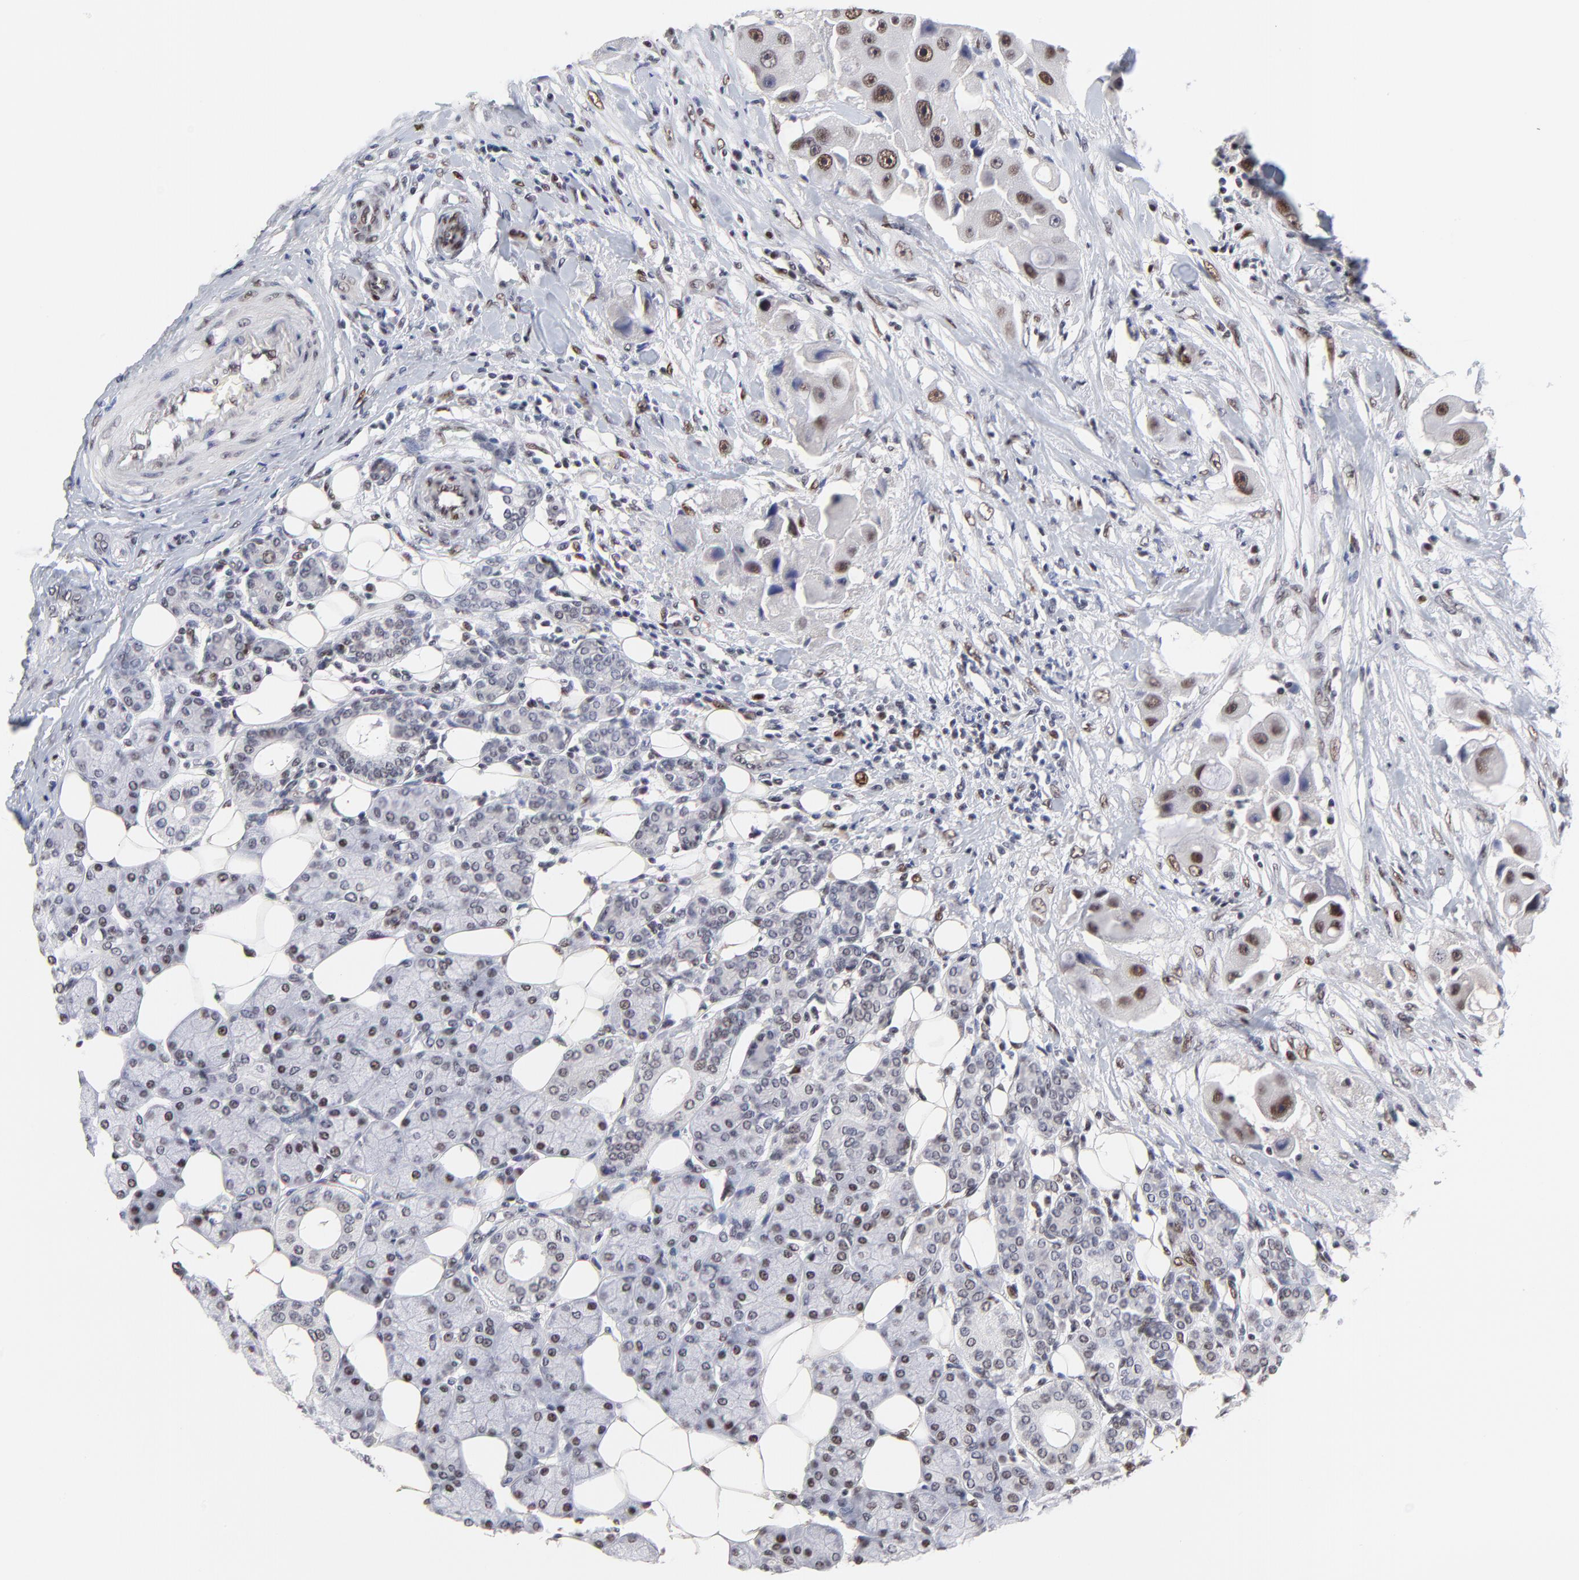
{"staining": {"intensity": "moderate", "quantity": "25%-75%", "location": "nuclear"}, "tissue": "head and neck cancer", "cell_type": "Tumor cells", "image_type": "cancer", "snomed": [{"axis": "morphology", "description": "Normal tissue, NOS"}, {"axis": "morphology", "description": "Adenocarcinoma, NOS"}, {"axis": "topography", "description": "Salivary gland"}, {"axis": "topography", "description": "Head-Neck"}], "caption": "Immunohistochemistry (IHC) photomicrograph of adenocarcinoma (head and neck) stained for a protein (brown), which displays medium levels of moderate nuclear positivity in approximately 25%-75% of tumor cells.", "gene": "OGFOD1", "patient": {"sex": "male", "age": 80}}